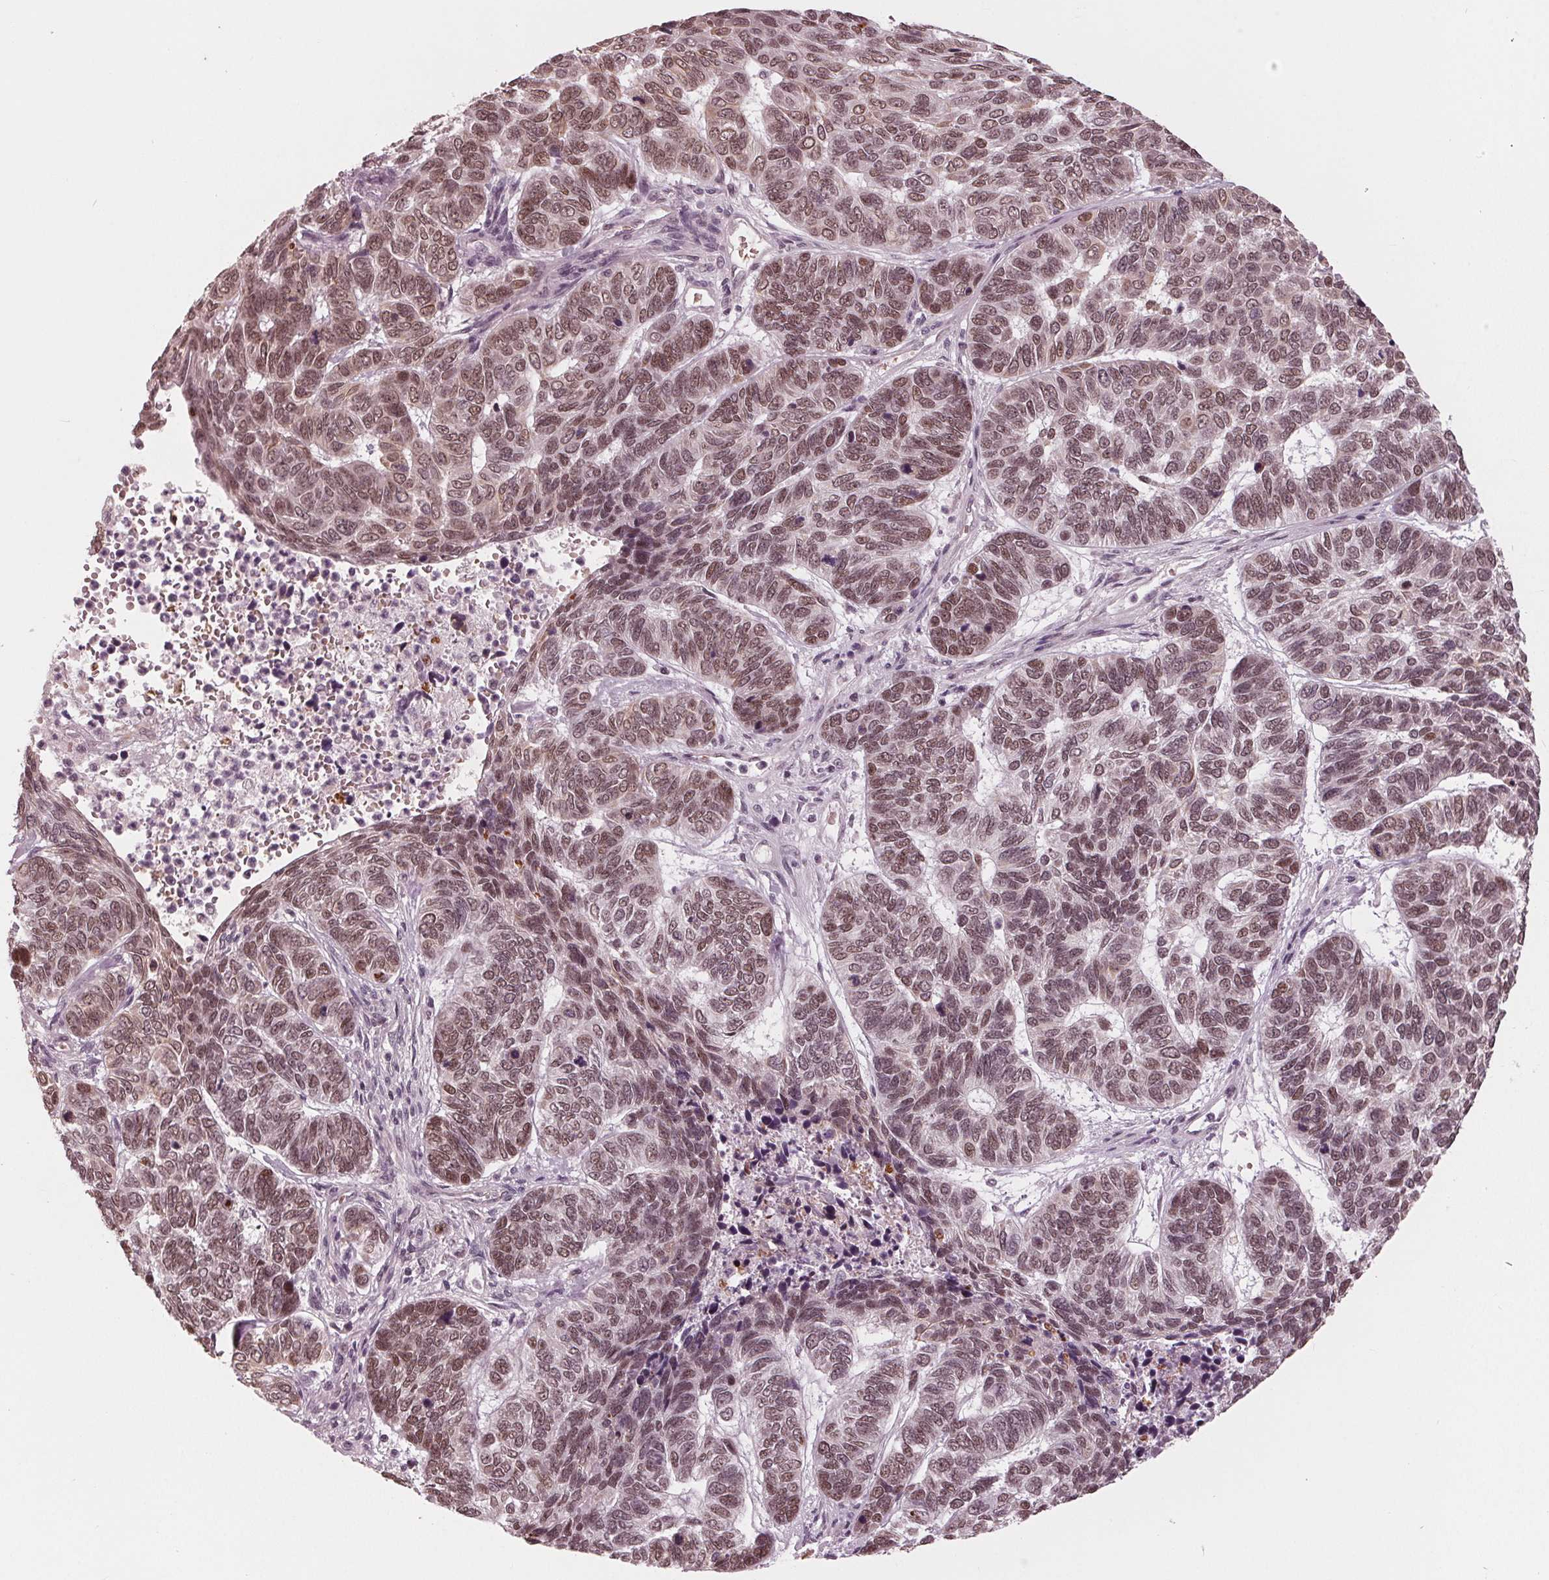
{"staining": {"intensity": "moderate", "quantity": "25%-75%", "location": "nuclear"}, "tissue": "skin cancer", "cell_type": "Tumor cells", "image_type": "cancer", "snomed": [{"axis": "morphology", "description": "Basal cell carcinoma"}, {"axis": "topography", "description": "Skin"}], "caption": "Basal cell carcinoma (skin) stained for a protein (brown) displays moderate nuclear positive expression in approximately 25%-75% of tumor cells.", "gene": "DNMT3L", "patient": {"sex": "female", "age": 65}}